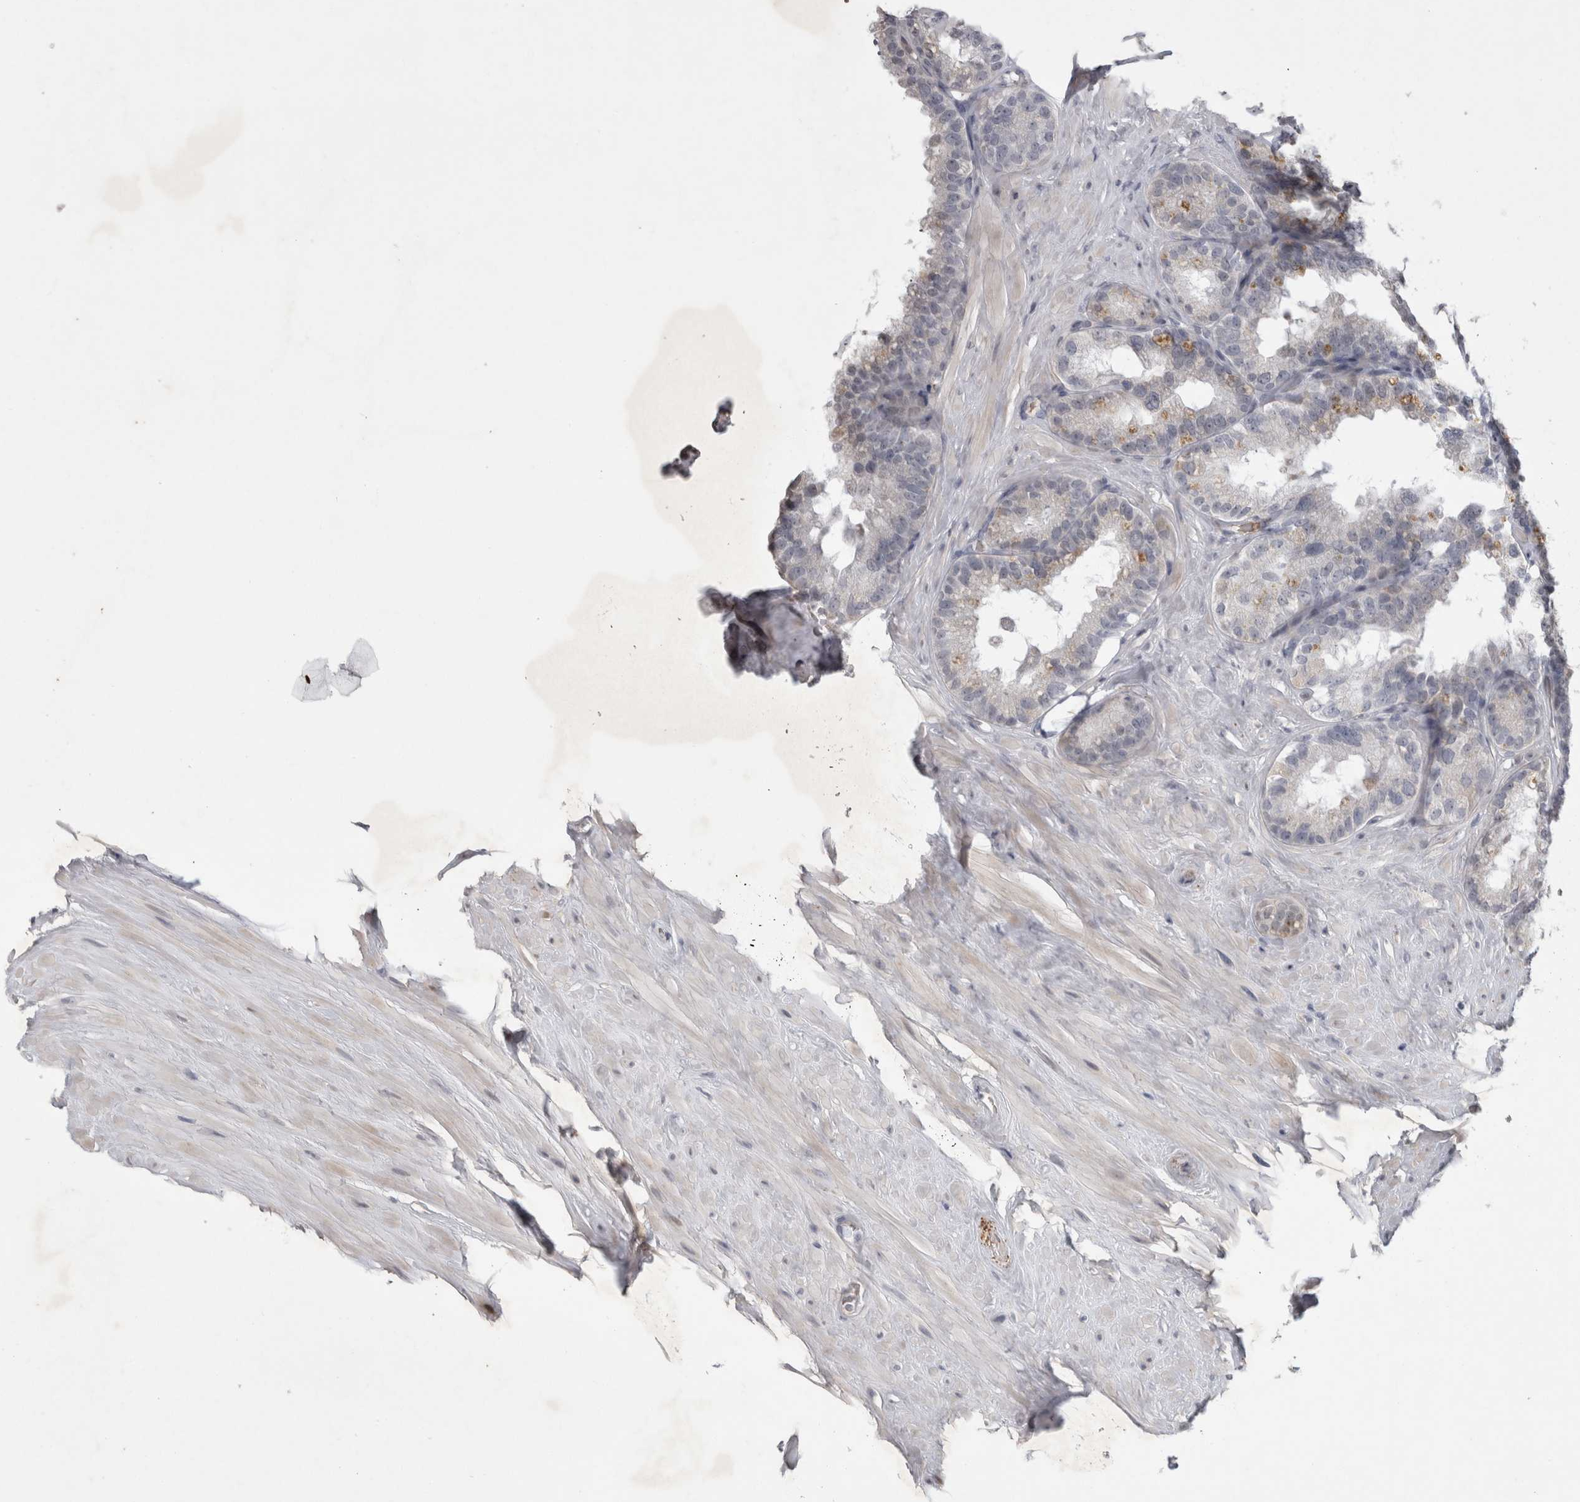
{"staining": {"intensity": "weak", "quantity": "25%-75%", "location": "cytoplasmic/membranous"}, "tissue": "seminal vesicle", "cell_type": "Glandular cells", "image_type": "normal", "snomed": [{"axis": "morphology", "description": "Normal tissue, NOS"}, {"axis": "topography", "description": "Seminal veicle"}], "caption": "Protein staining reveals weak cytoplasmic/membranous staining in approximately 25%-75% of glandular cells in benign seminal vesicle.", "gene": "IFI44", "patient": {"sex": "male", "age": 80}}